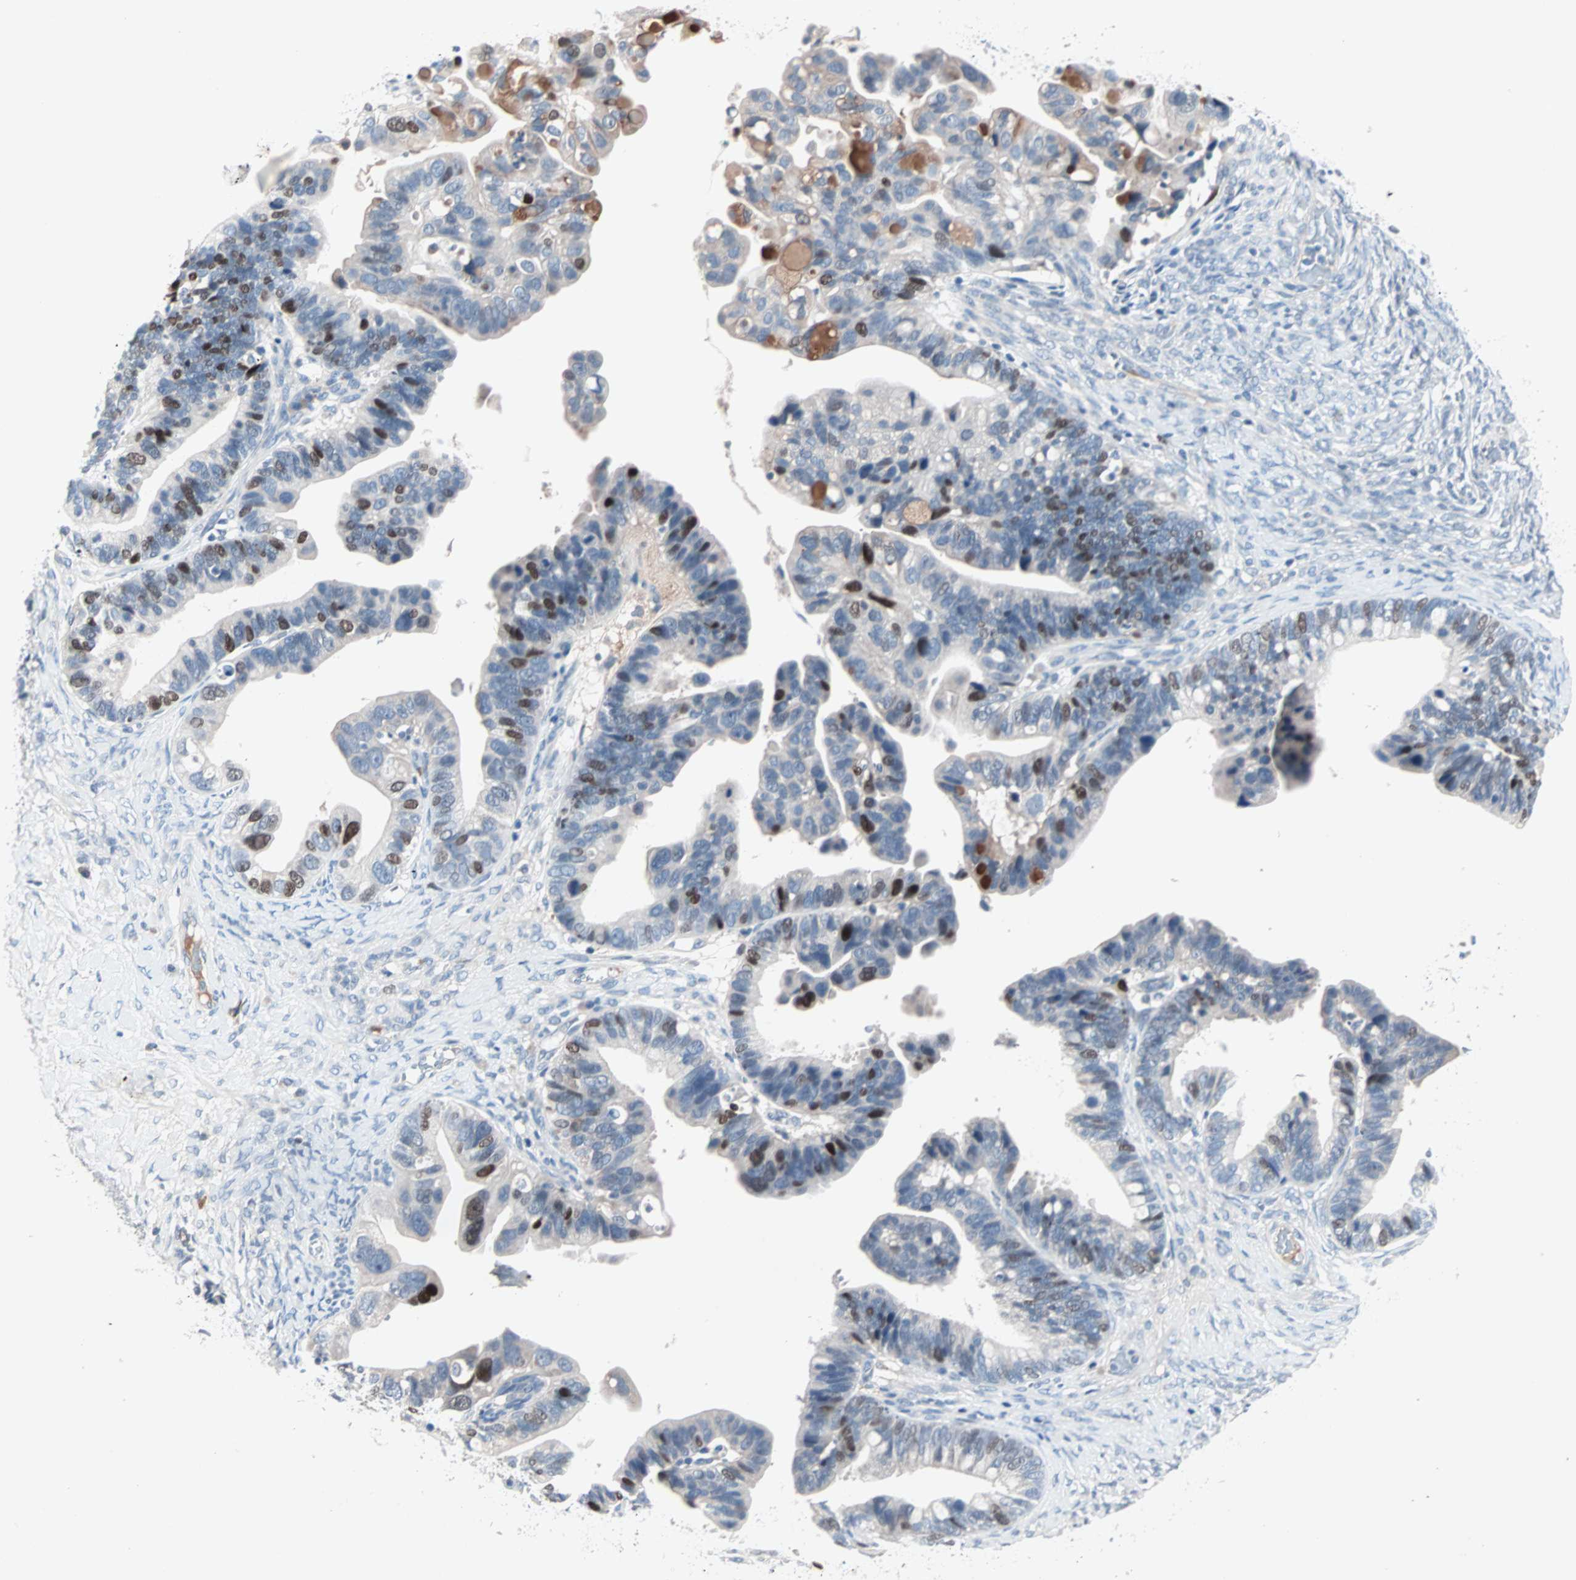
{"staining": {"intensity": "strong", "quantity": "<25%", "location": "nuclear"}, "tissue": "ovarian cancer", "cell_type": "Tumor cells", "image_type": "cancer", "snomed": [{"axis": "morphology", "description": "Cystadenocarcinoma, serous, NOS"}, {"axis": "topography", "description": "Ovary"}], "caption": "Immunohistochemistry histopathology image of neoplastic tissue: ovarian serous cystadenocarcinoma stained using immunohistochemistry reveals medium levels of strong protein expression localized specifically in the nuclear of tumor cells, appearing as a nuclear brown color.", "gene": "CCNE2", "patient": {"sex": "female", "age": 56}}